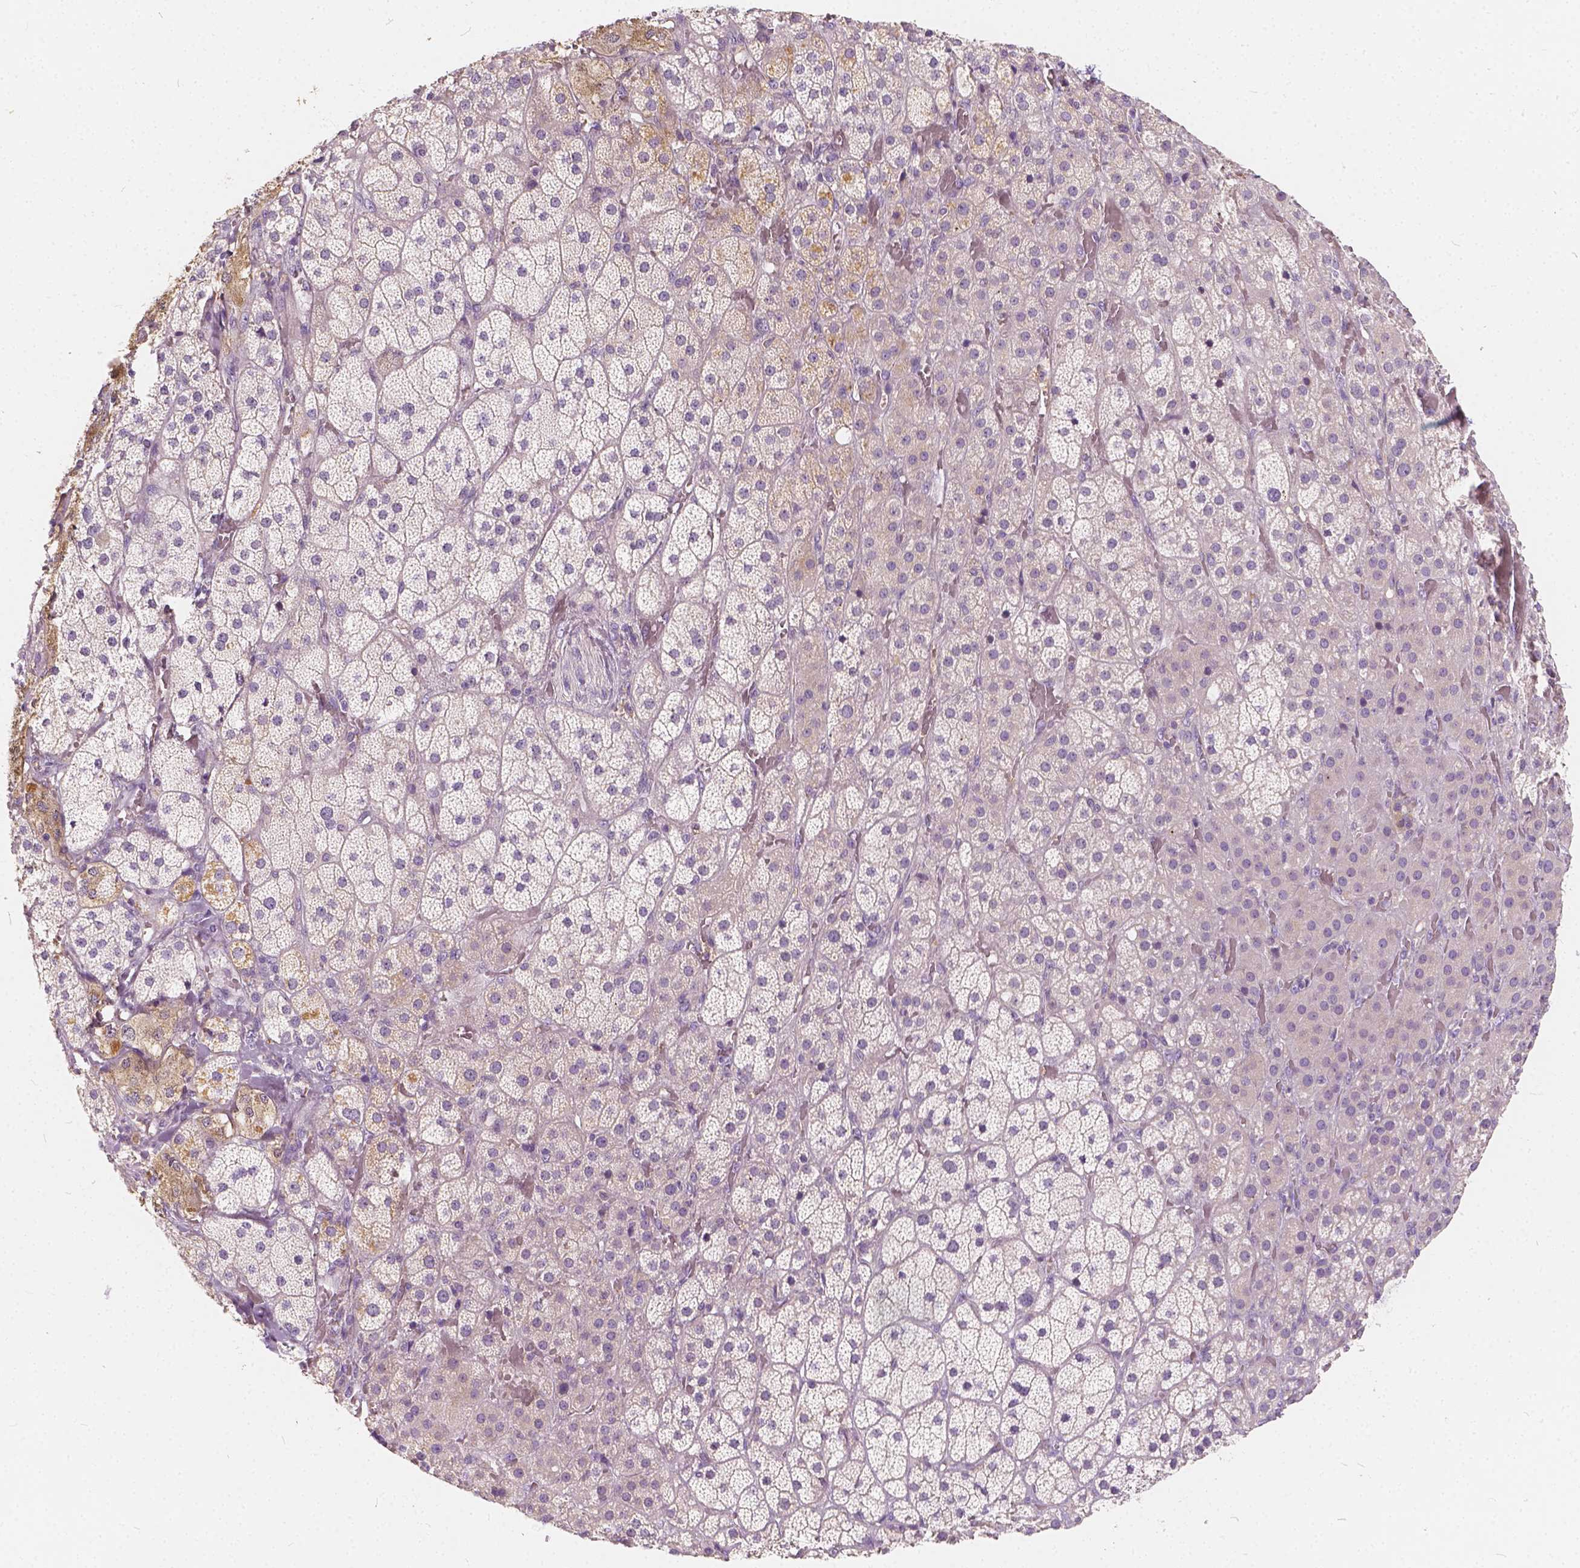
{"staining": {"intensity": "weak", "quantity": "<25%", "location": "cytoplasmic/membranous"}, "tissue": "adrenal gland", "cell_type": "Glandular cells", "image_type": "normal", "snomed": [{"axis": "morphology", "description": "Normal tissue, NOS"}, {"axis": "topography", "description": "Adrenal gland"}], "caption": "The photomicrograph reveals no significant staining in glandular cells of adrenal gland.", "gene": "KIAA0513", "patient": {"sex": "male", "age": 57}}